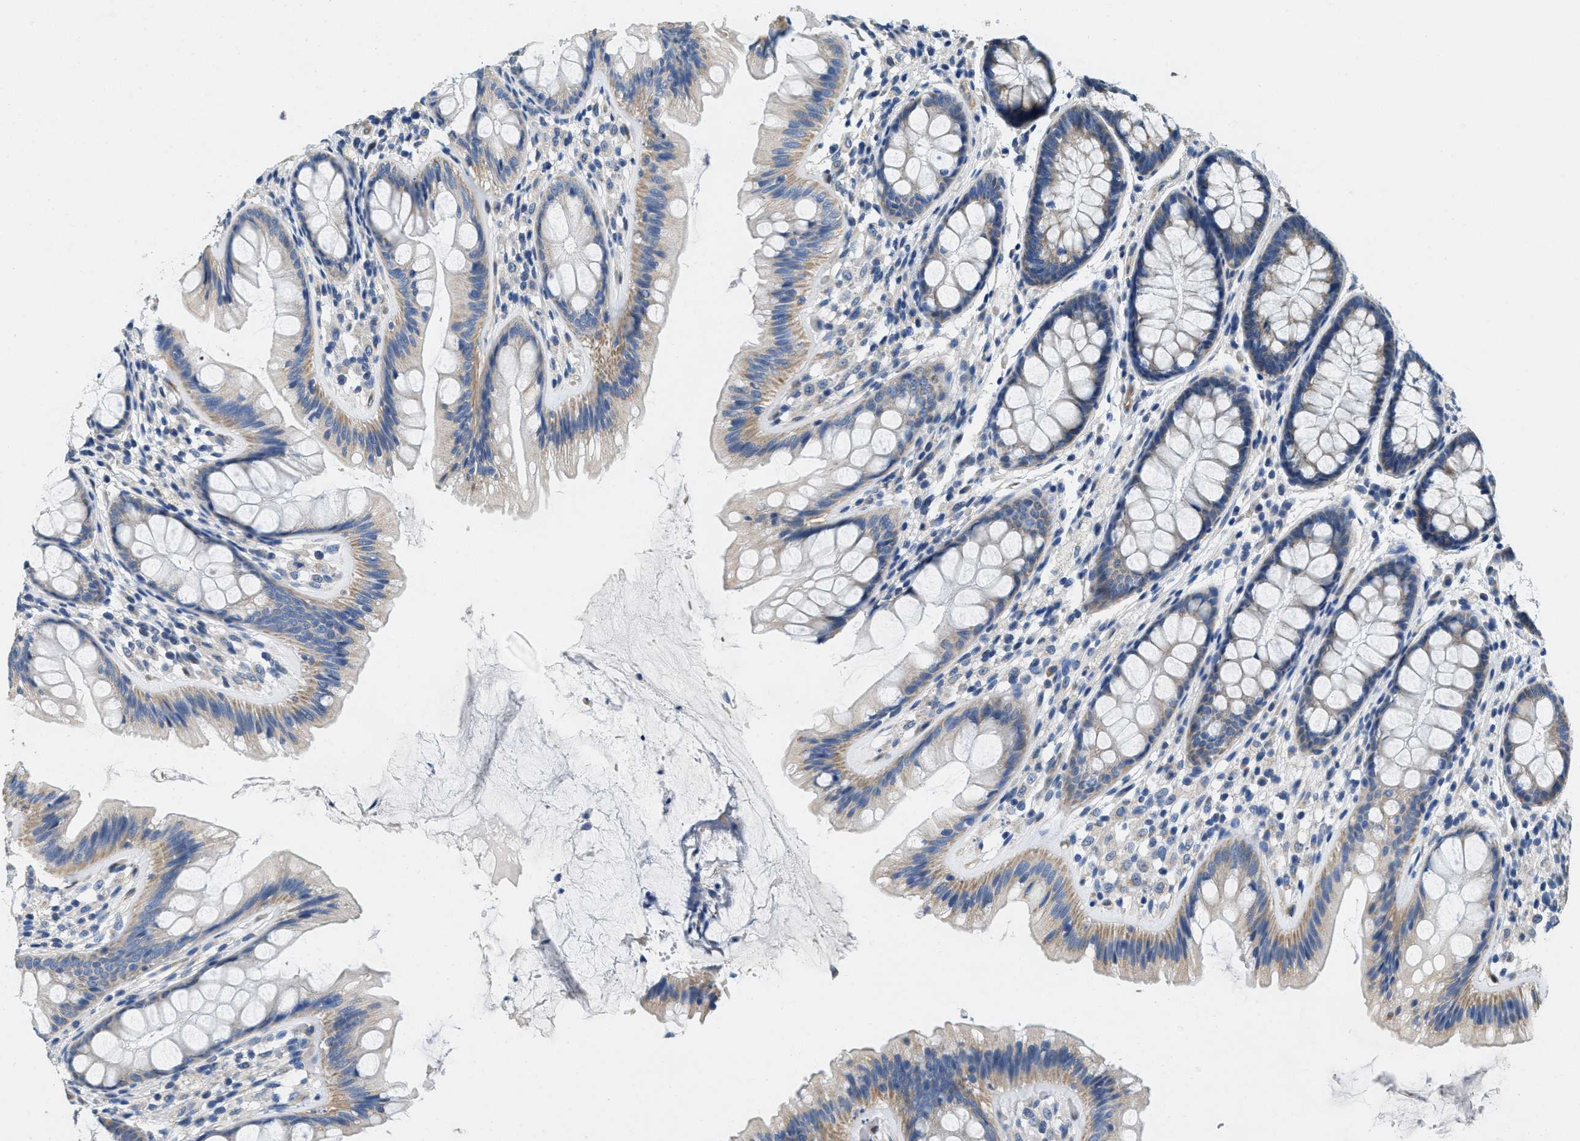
{"staining": {"intensity": "weak", "quantity": "<25%", "location": "cytoplasmic/membranous"}, "tissue": "colon", "cell_type": "Endothelial cells", "image_type": "normal", "snomed": [{"axis": "morphology", "description": "Normal tissue, NOS"}, {"axis": "topography", "description": "Colon"}], "caption": "Protein analysis of benign colon exhibits no significant staining in endothelial cells. (DAB (3,3'-diaminobenzidine) immunohistochemistry visualized using brightfield microscopy, high magnification).", "gene": "TOMM70", "patient": {"sex": "female", "age": 56}}